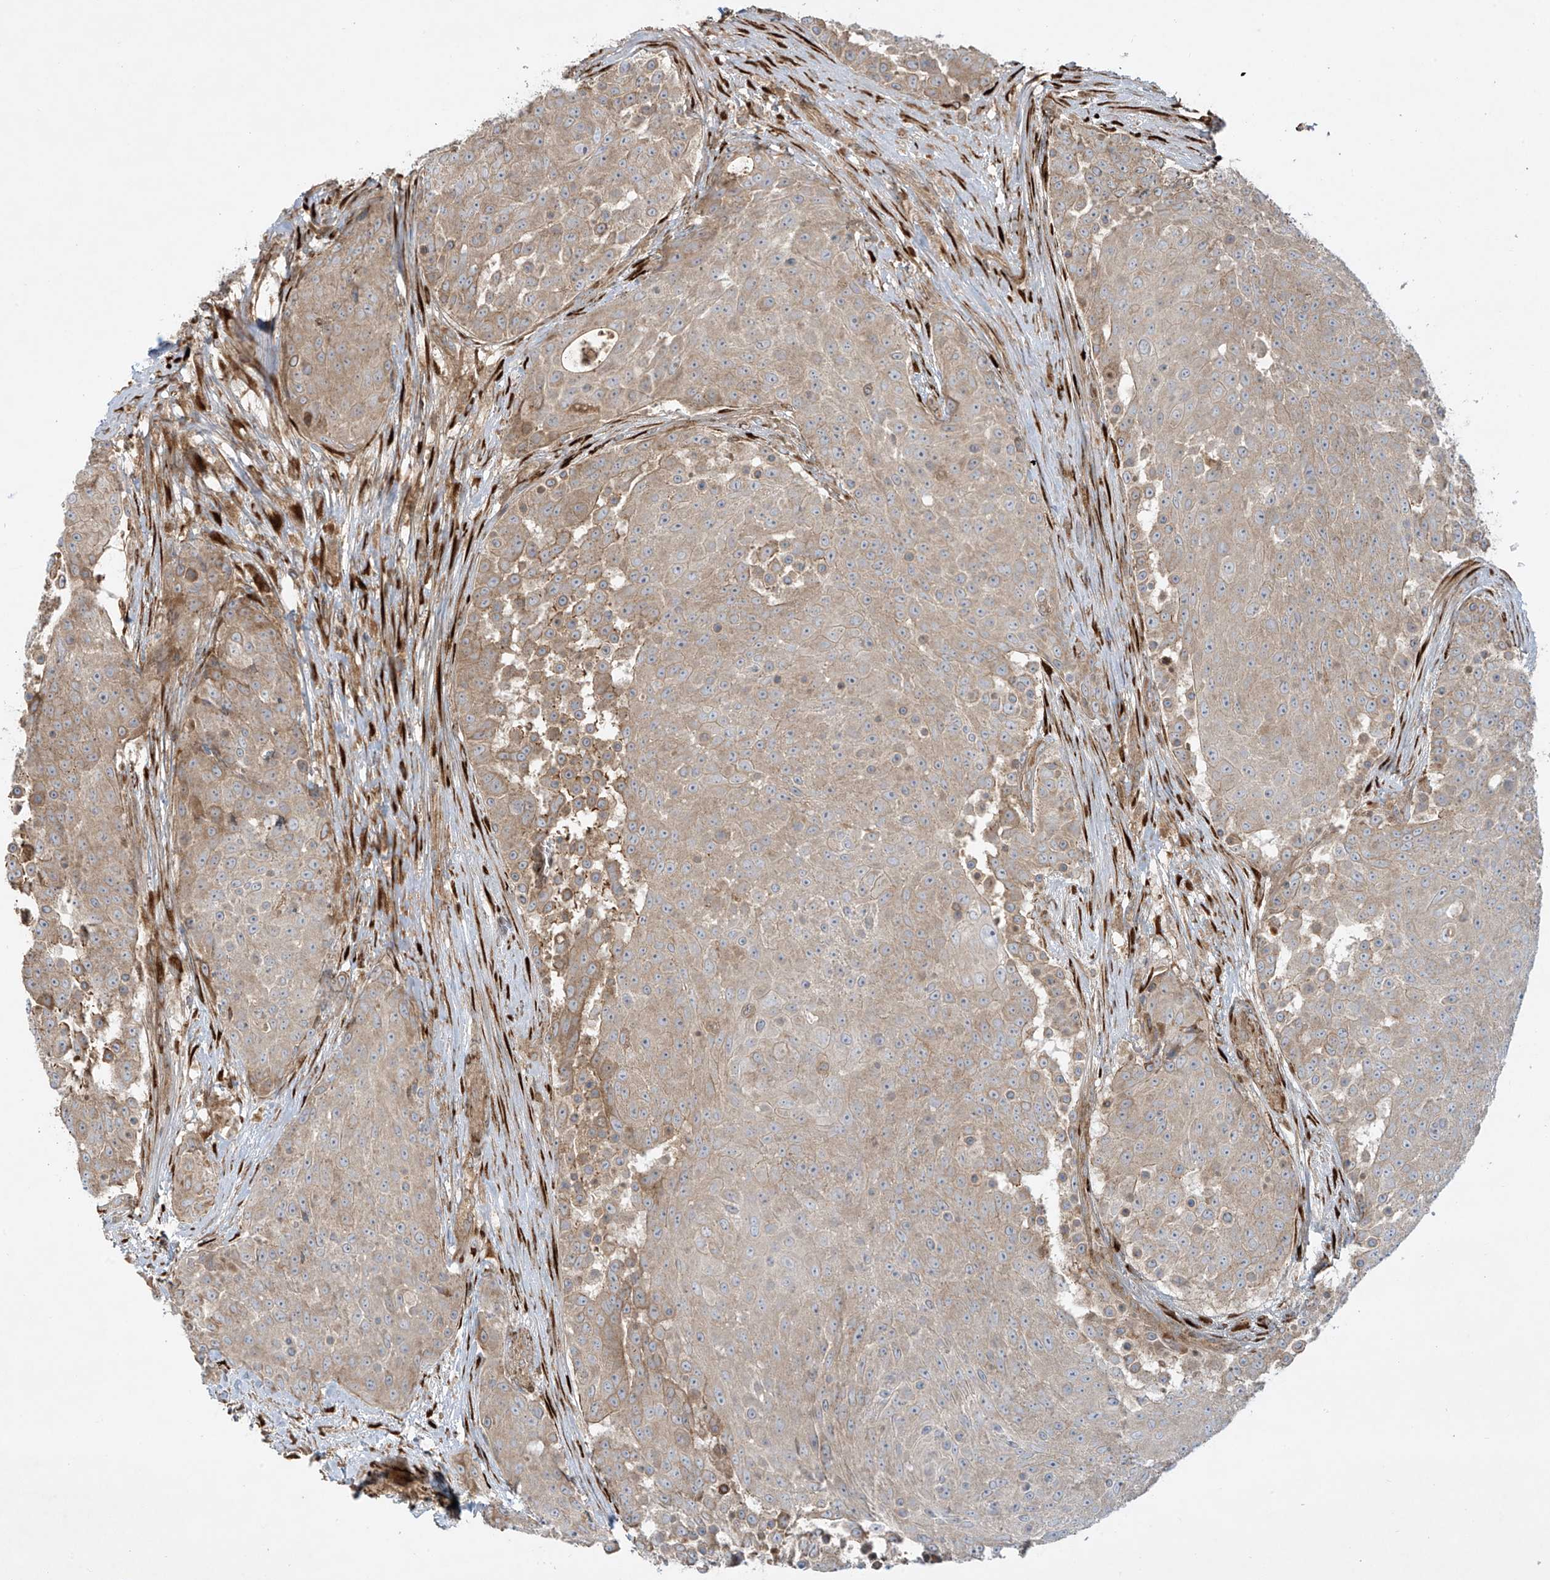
{"staining": {"intensity": "moderate", "quantity": "25%-75%", "location": "cytoplasmic/membranous"}, "tissue": "urothelial cancer", "cell_type": "Tumor cells", "image_type": "cancer", "snomed": [{"axis": "morphology", "description": "Urothelial carcinoma, High grade"}, {"axis": "topography", "description": "Urinary bladder"}], "caption": "A histopathology image showing moderate cytoplasmic/membranous staining in approximately 25%-75% of tumor cells in urothelial cancer, as visualized by brown immunohistochemical staining.", "gene": "DDIT4", "patient": {"sex": "female", "age": 63}}